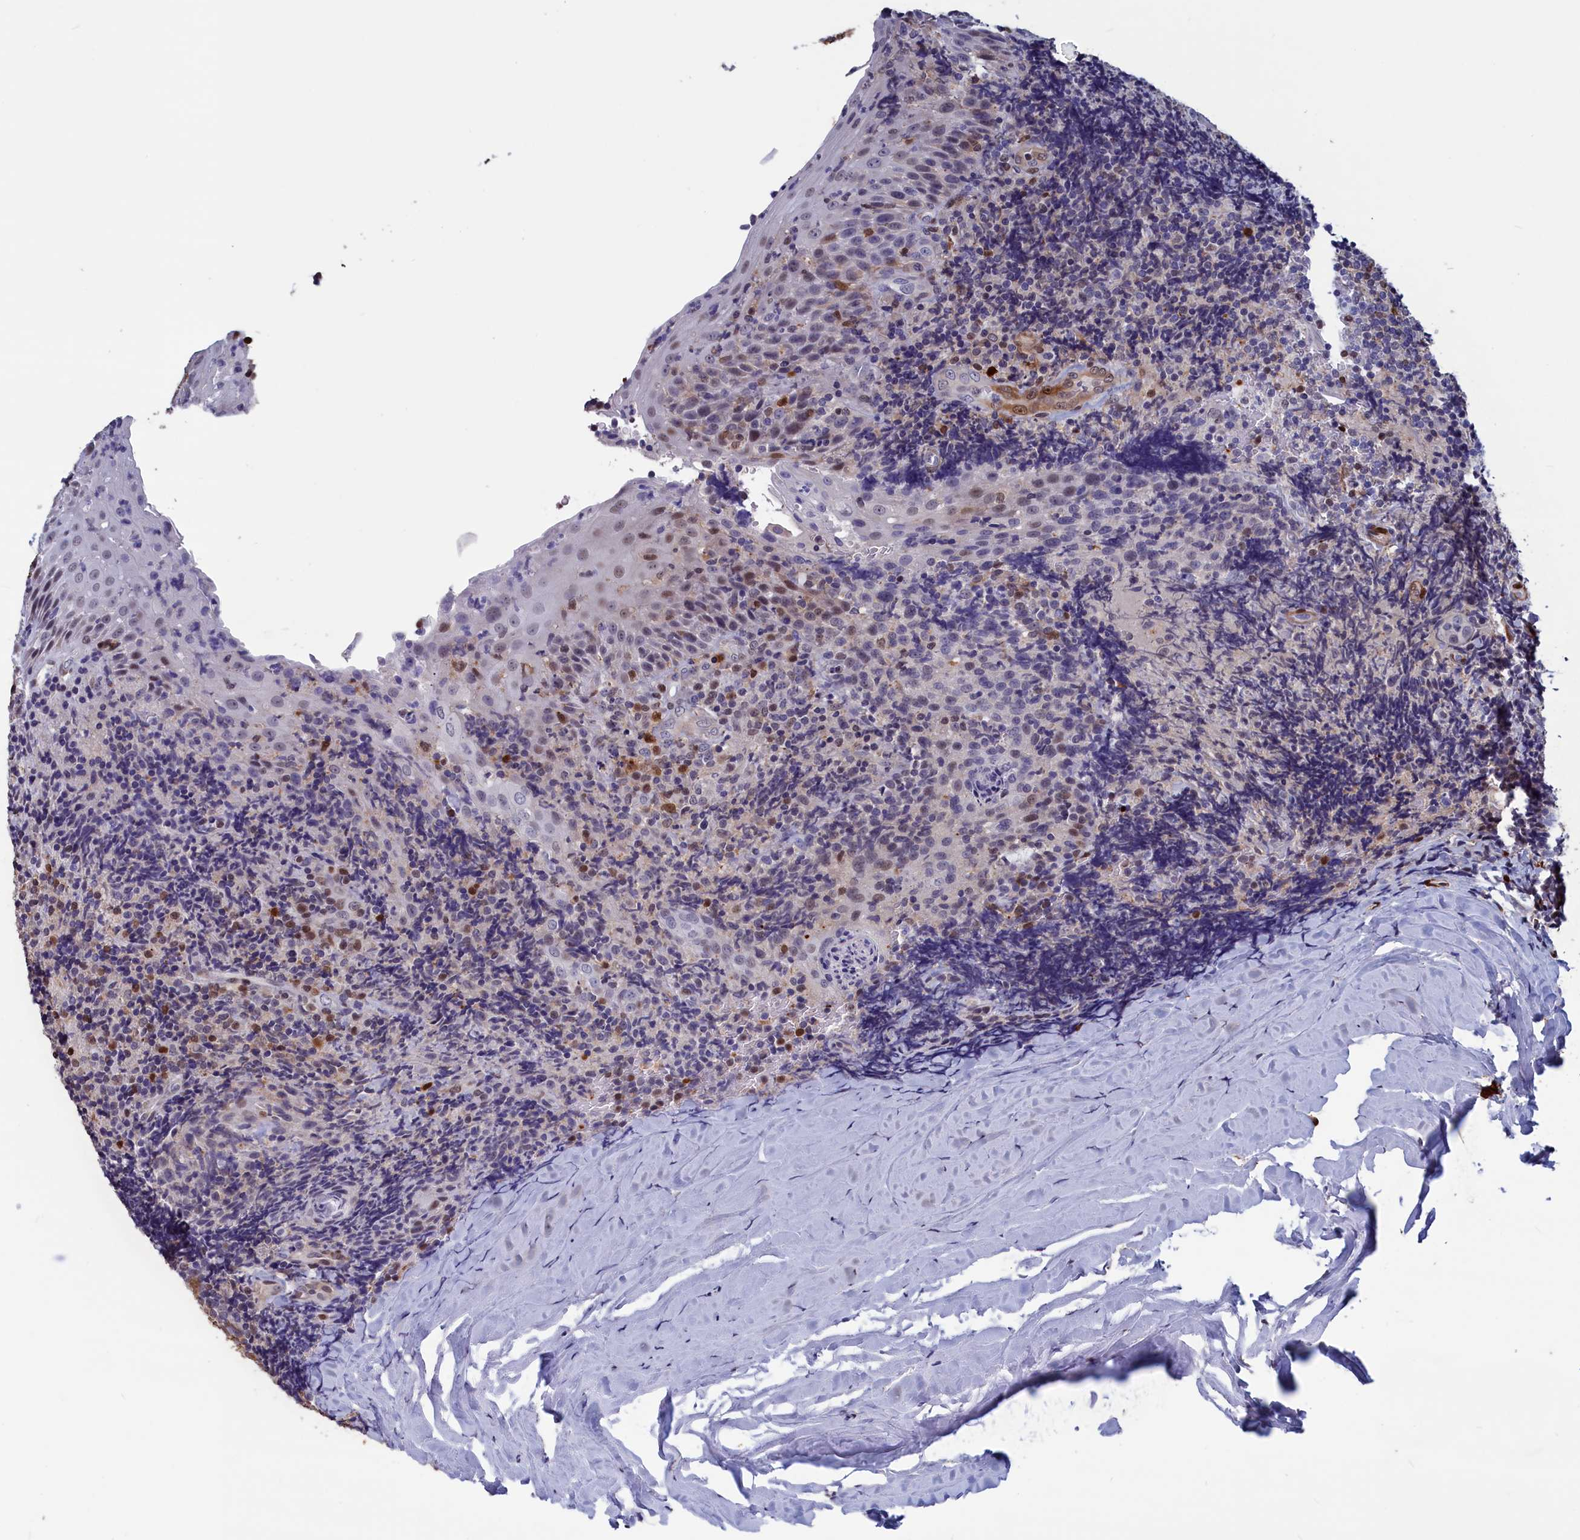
{"staining": {"intensity": "moderate", "quantity": "<25%", "location": "cytoplasmic/membranous,nuclear"}, "tissue": "tonsil", "cell_type": "Germinal center cells", "image_type": "normal", "snomed": [{"axis": "morphology", "description": "Normal tissue, NOS"}, {"axis": "topography", "description": "Tonsil"}], "caption": "The histopathology image reveals staining of benign tonsil, revealing moderate cytoplasmic/membranous,nuclear protein positivity (brown color) within germinal center cells. (Stains: DAB (3,3'-diaminobenzidine) in brown, nuclei in blue, Microscopy: brightfield microscopy at high magnification).", "gene": "CRIP1", "patient": {"sex": "male", "age": 37}}